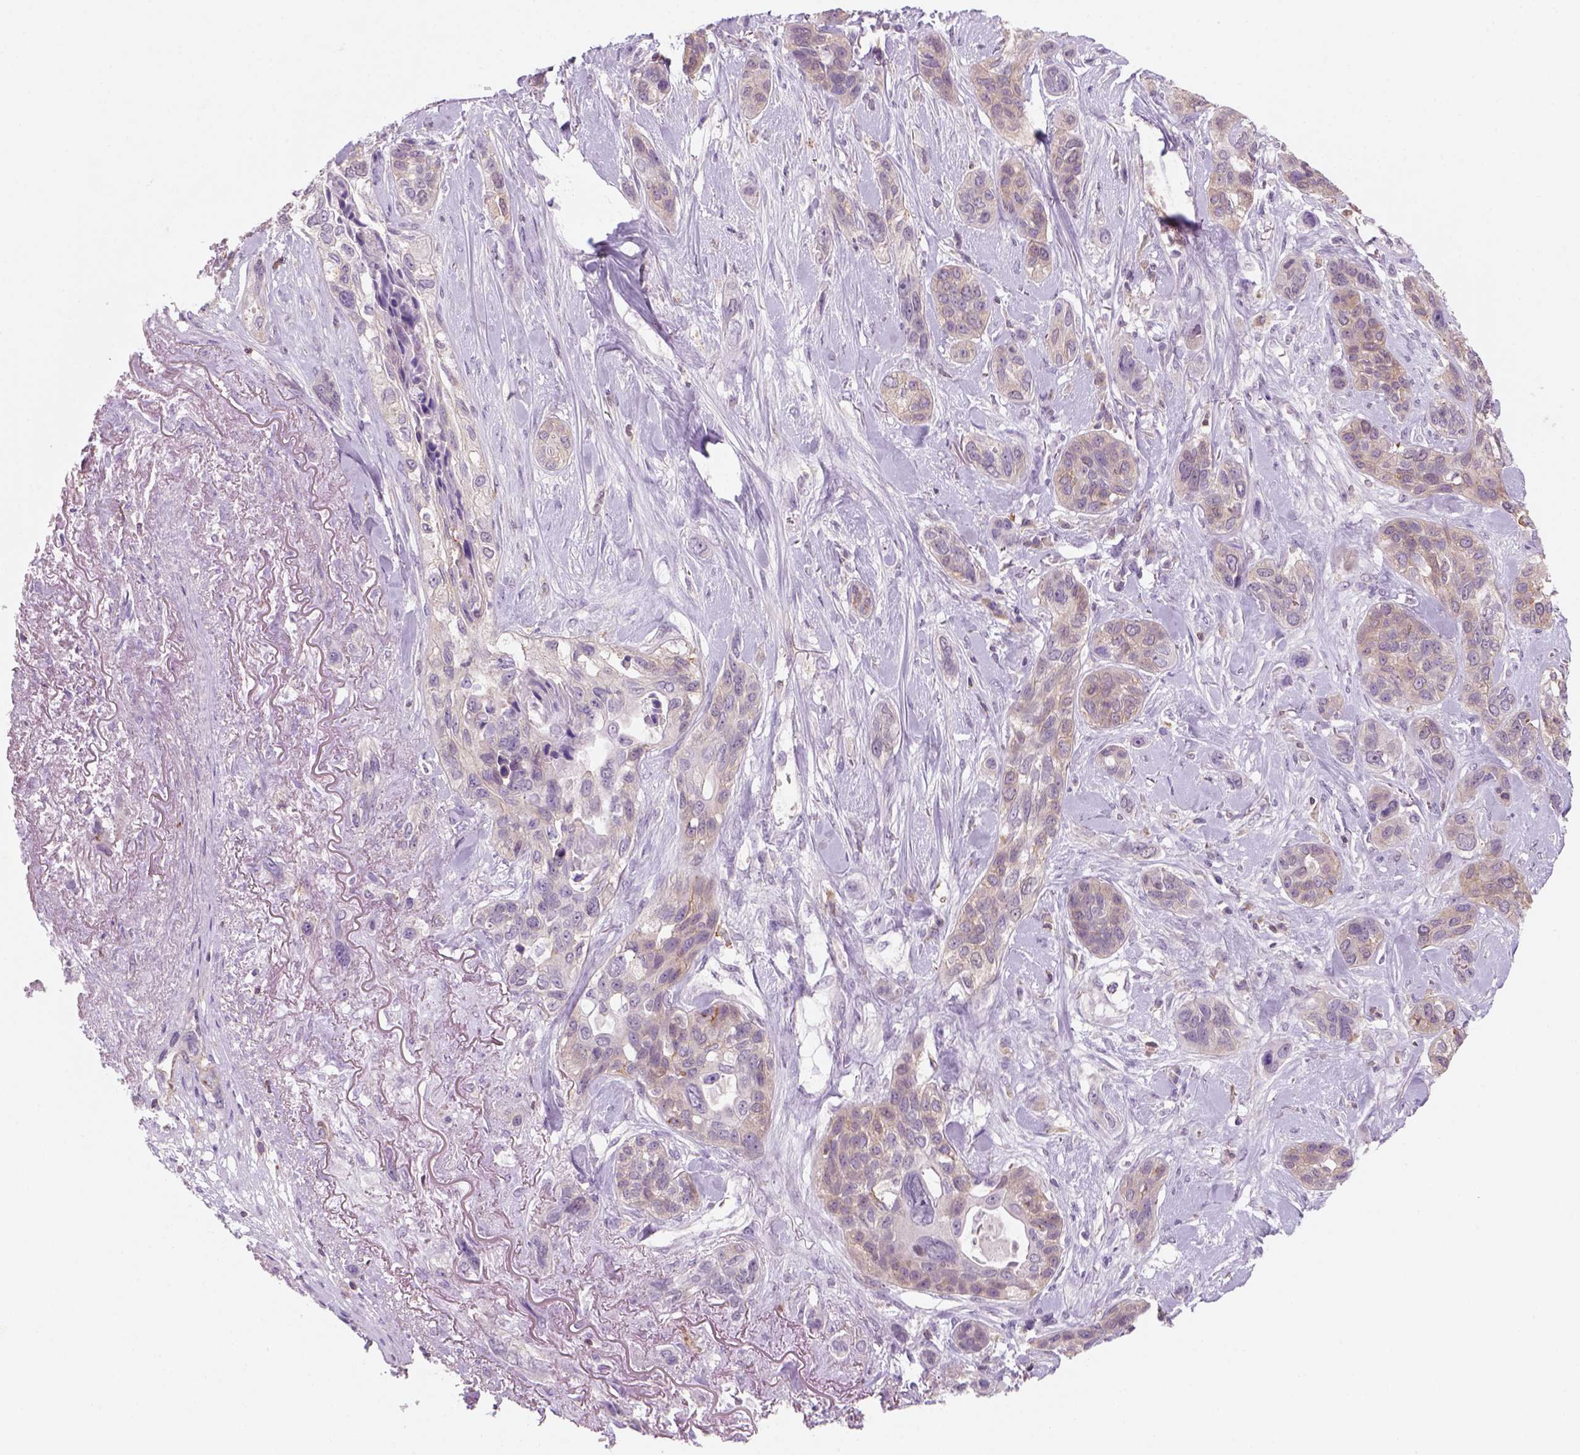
{"staining": {"intensity": "negative", "quantity": "none", "location": "none"}, "tissue": "lung cancer", "cell_type": "Tumor cells", "image_type": "cancer", "snomed": [{"axis": "morphology", "description": "Squamous cell carcinoma, NOS"}, {"axis": "topography", "description": "Lung"}], "caption": "Tumor cells are negative for protein expression in human lung squamous cell carcinoma.", "gene": "GOT1", "patient": {"sex": "female", "age": 70}}